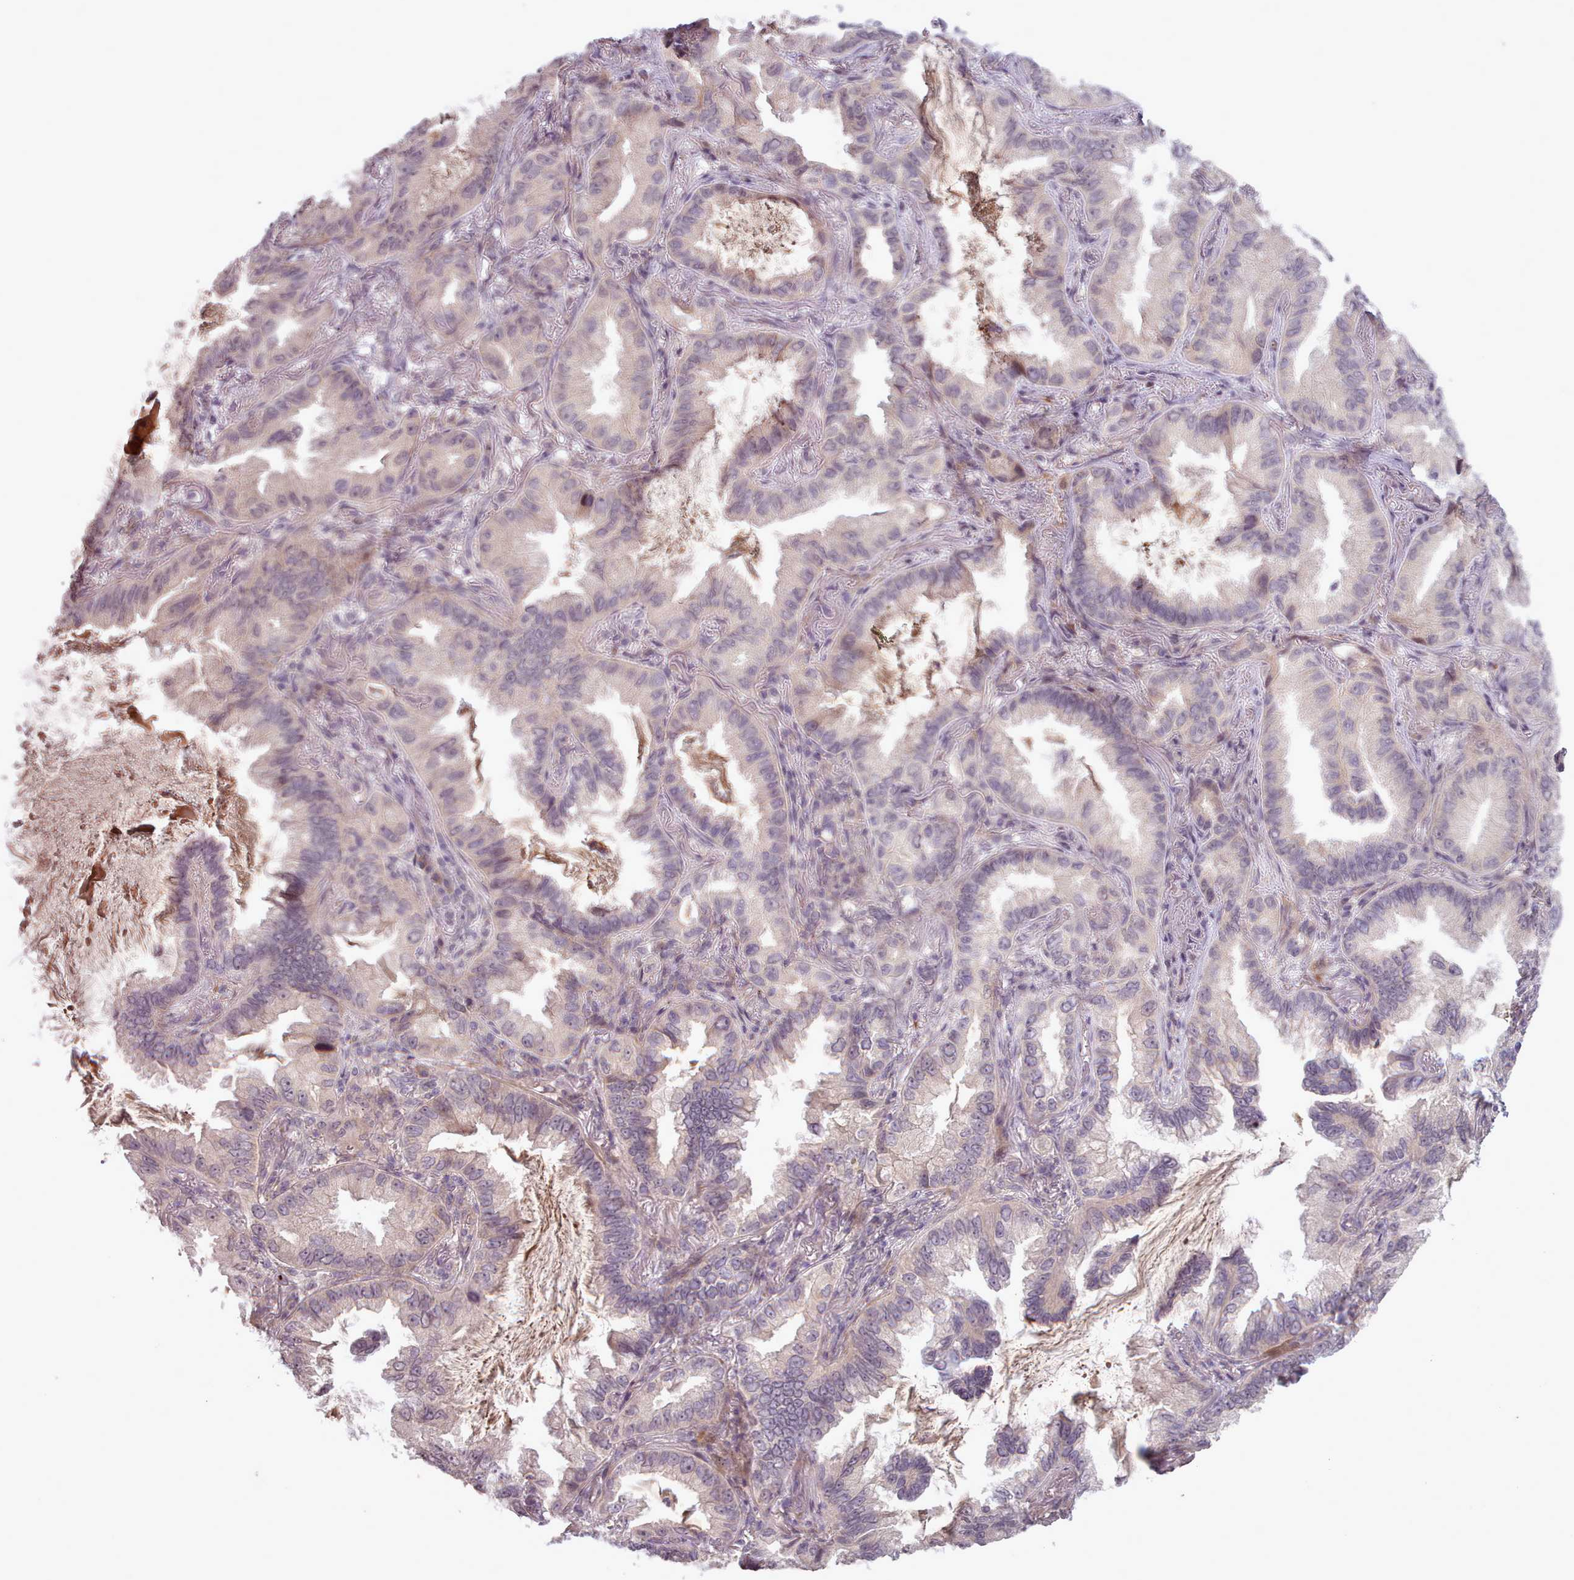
{"staining": {"intensity": "negative", "quantity": "none", "location": "none"}, "tissue": "lung cancer", "cell_type": "Tumor cells", "image_type": "cancer", "snomed": [{"axis": "morphology", "description": "Adenocarcinoma, NOS"}, {"axis": "topography", "description": "Lung"}], "caption": "Adenocarcinoma (lung) was stained to show a protein in brown. There is no significant staining in tumor cells.", "gene": "LEFTY2", "patient": {"sex": "female", "age": 69}}